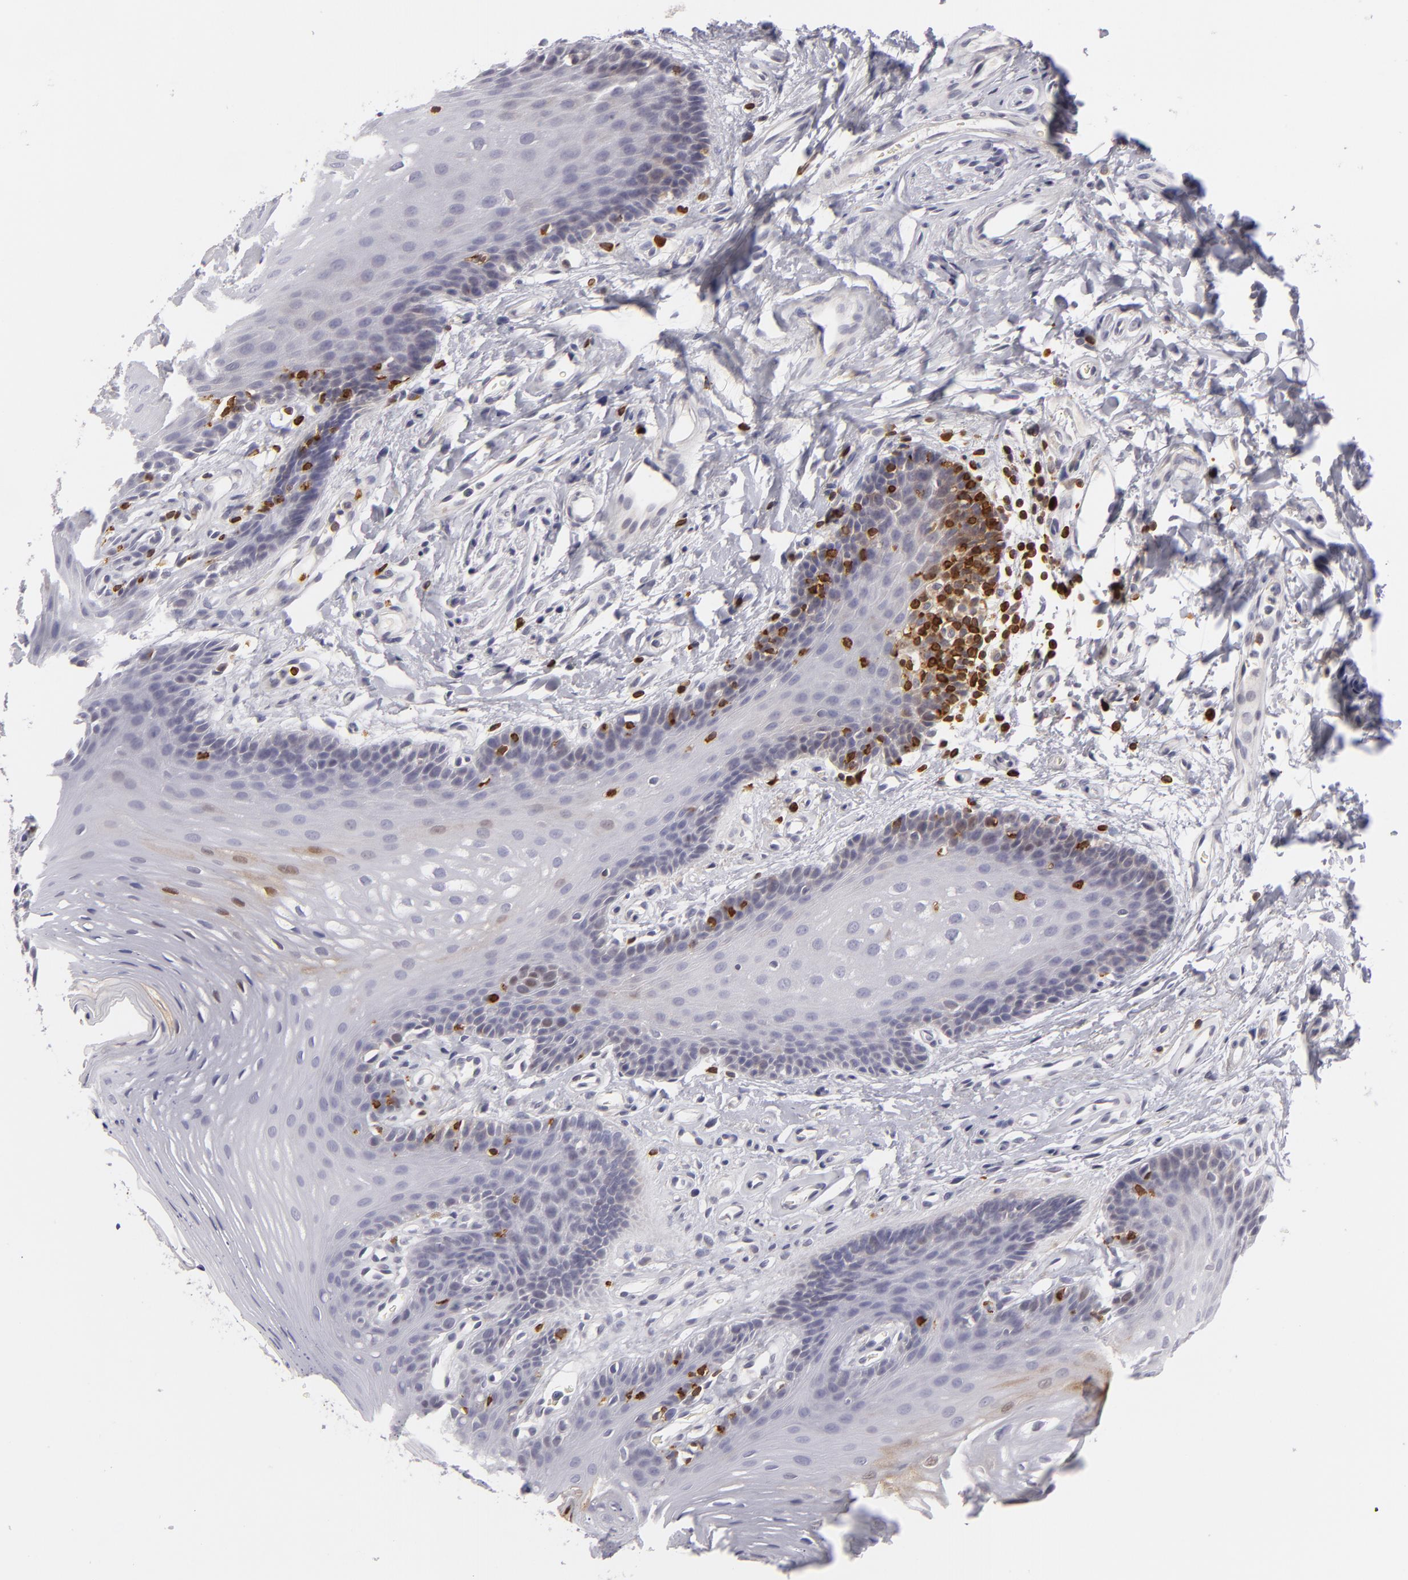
{"staining": {"intensity": "negative", "quantity": "none", "location": "none"}, "tissue": "oral mucosa", "cell_type": "Squamous epithelial cells", "image_type": "normal", "snomed": [{"axis": "morphology", "description": "Normal tissue, NOS"}, {"axis": "topography", "description": "Oral tissue"}], "caption": "Protein analysis of normal oral mucosa exhibits no significant expression in squamous epithelial cells. (DAB (3,3'-diaminobenzidine) immunohistochemistry (IHC) with hematoxylin counter stain).", "gene": "APOBEC3G", "patient": {"sex": "male", "age": 62}}